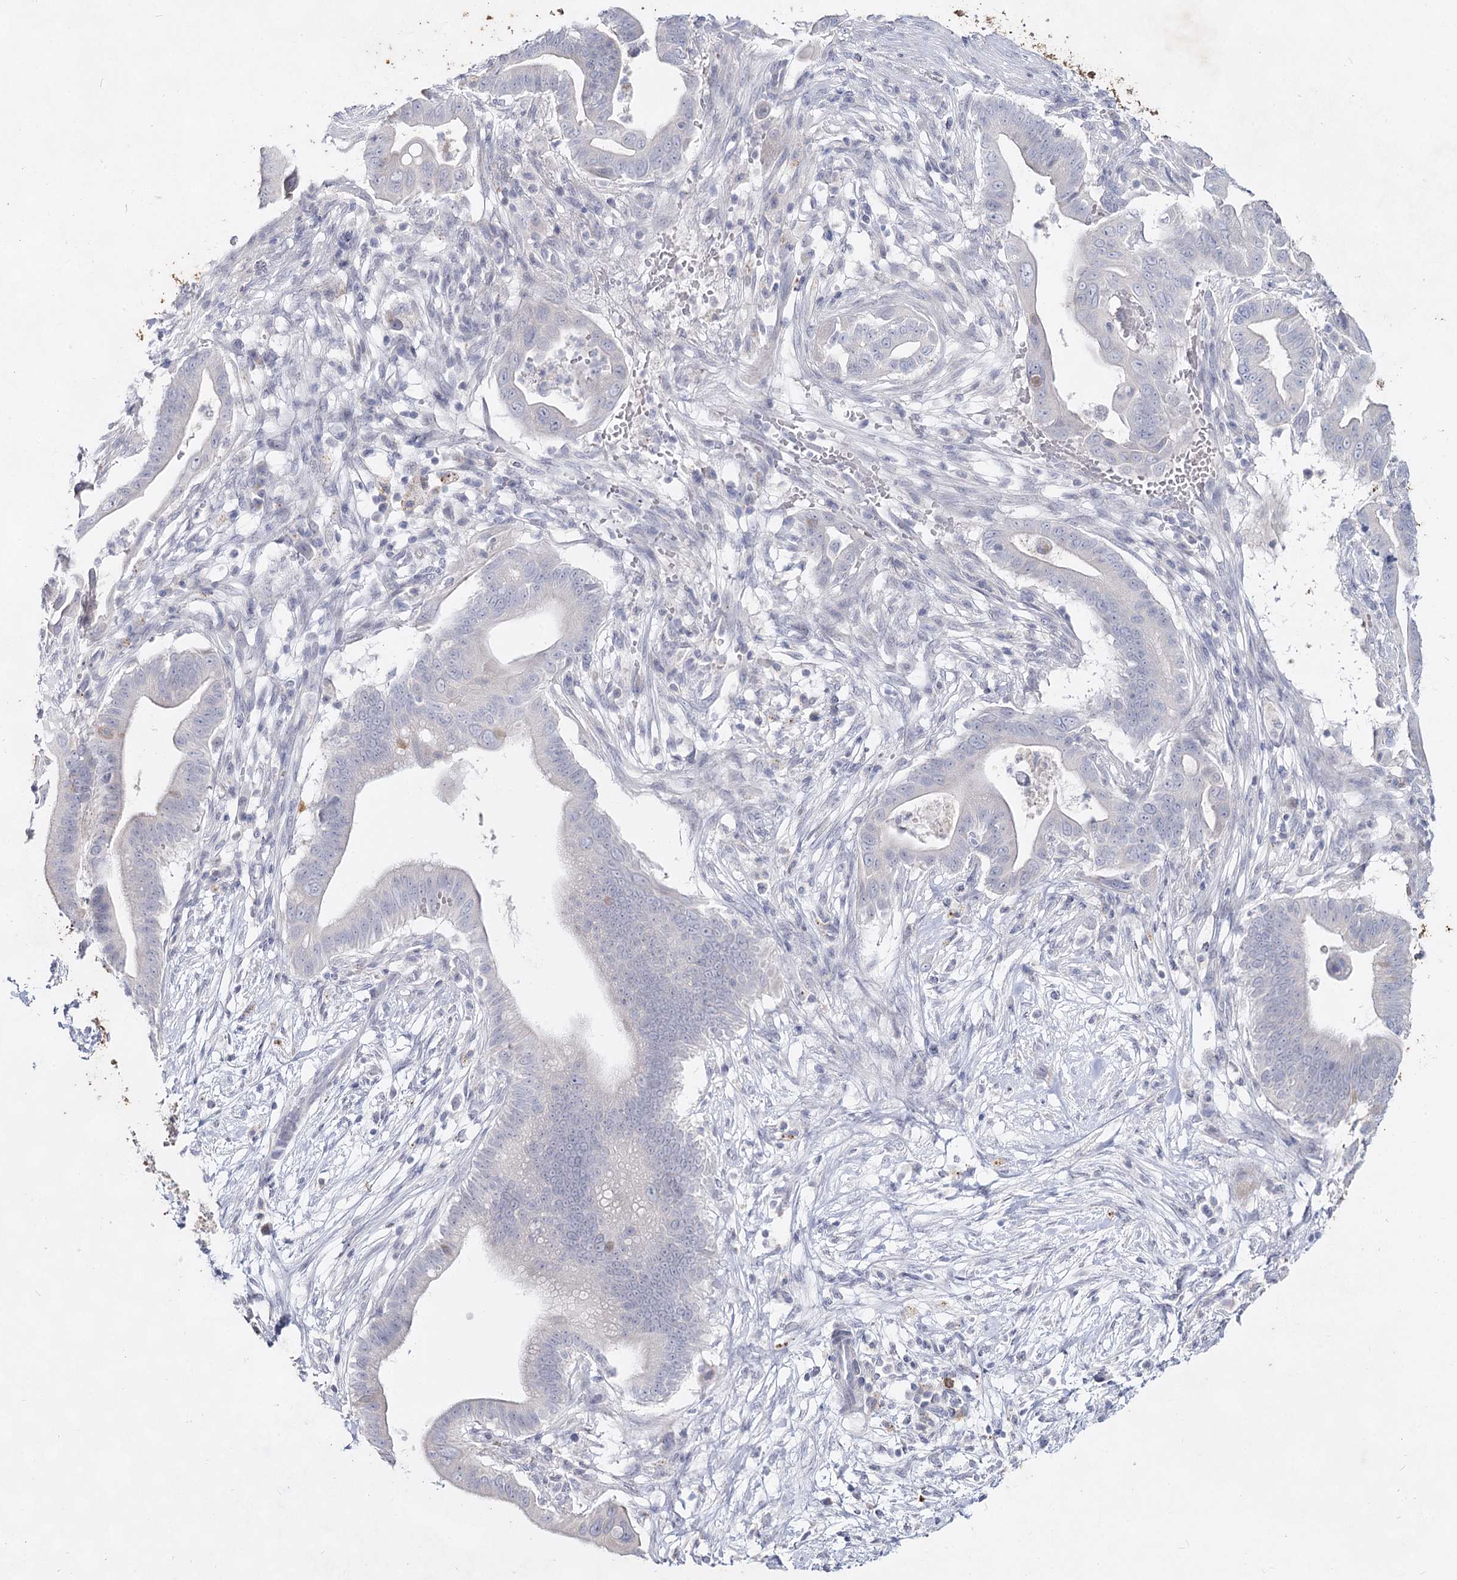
{"staining": {"intensity": "negative", "quantity": "none", "location": "none"}, "tissue": "pancreatic cancer", "cell_type": "Tumor cells", "image_type": "cancer", "snomed": [{"axis": "morphology", "description": "Adenocarcinoma, NOS"}, {"axis": "topography", "description": "Pancreas"}], "caption": "The photomicrograph displays no significant staining in tumor cells of adenocarcinoma (pancreatic).", "gene": "CCDC73", "patient": {"sex": "male", "age": 68}}